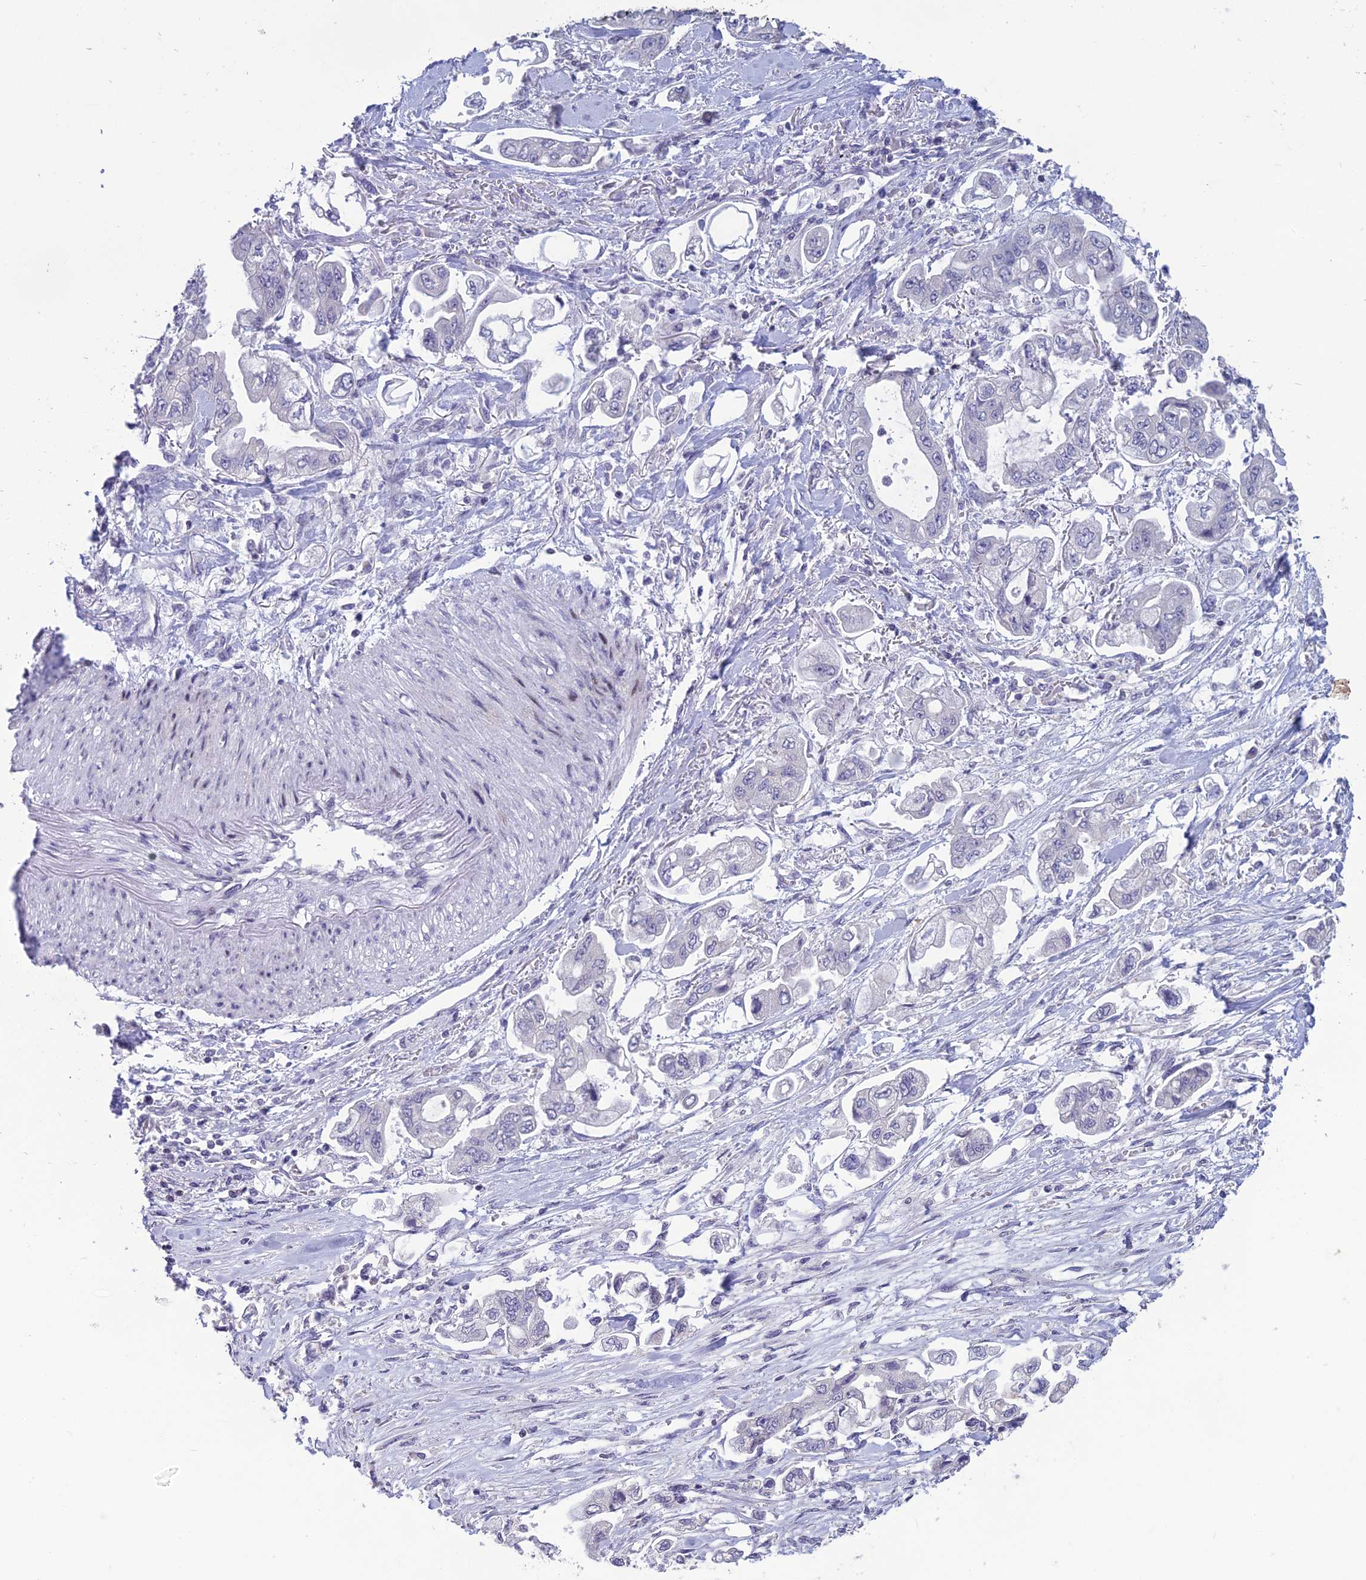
{"staining": {"intensity": "negative", "quantity": "none", "location": "none"}, "tissue": "stomach cancer", "cell_type": "Tumor cells", "image_type": "cancer", "snomed": [{"axis": "morphology", "description": "Adenocarcinoma, NOS"}, {"axis": "topography", "description": "Stomach"}], "caption": "The immunohistochemistry image has no significant expression in tumor cells of adenocarcinoma (stomach) tissue.", "gene": "TMEM134", "patient": {"sex": "male", "age": 62}}